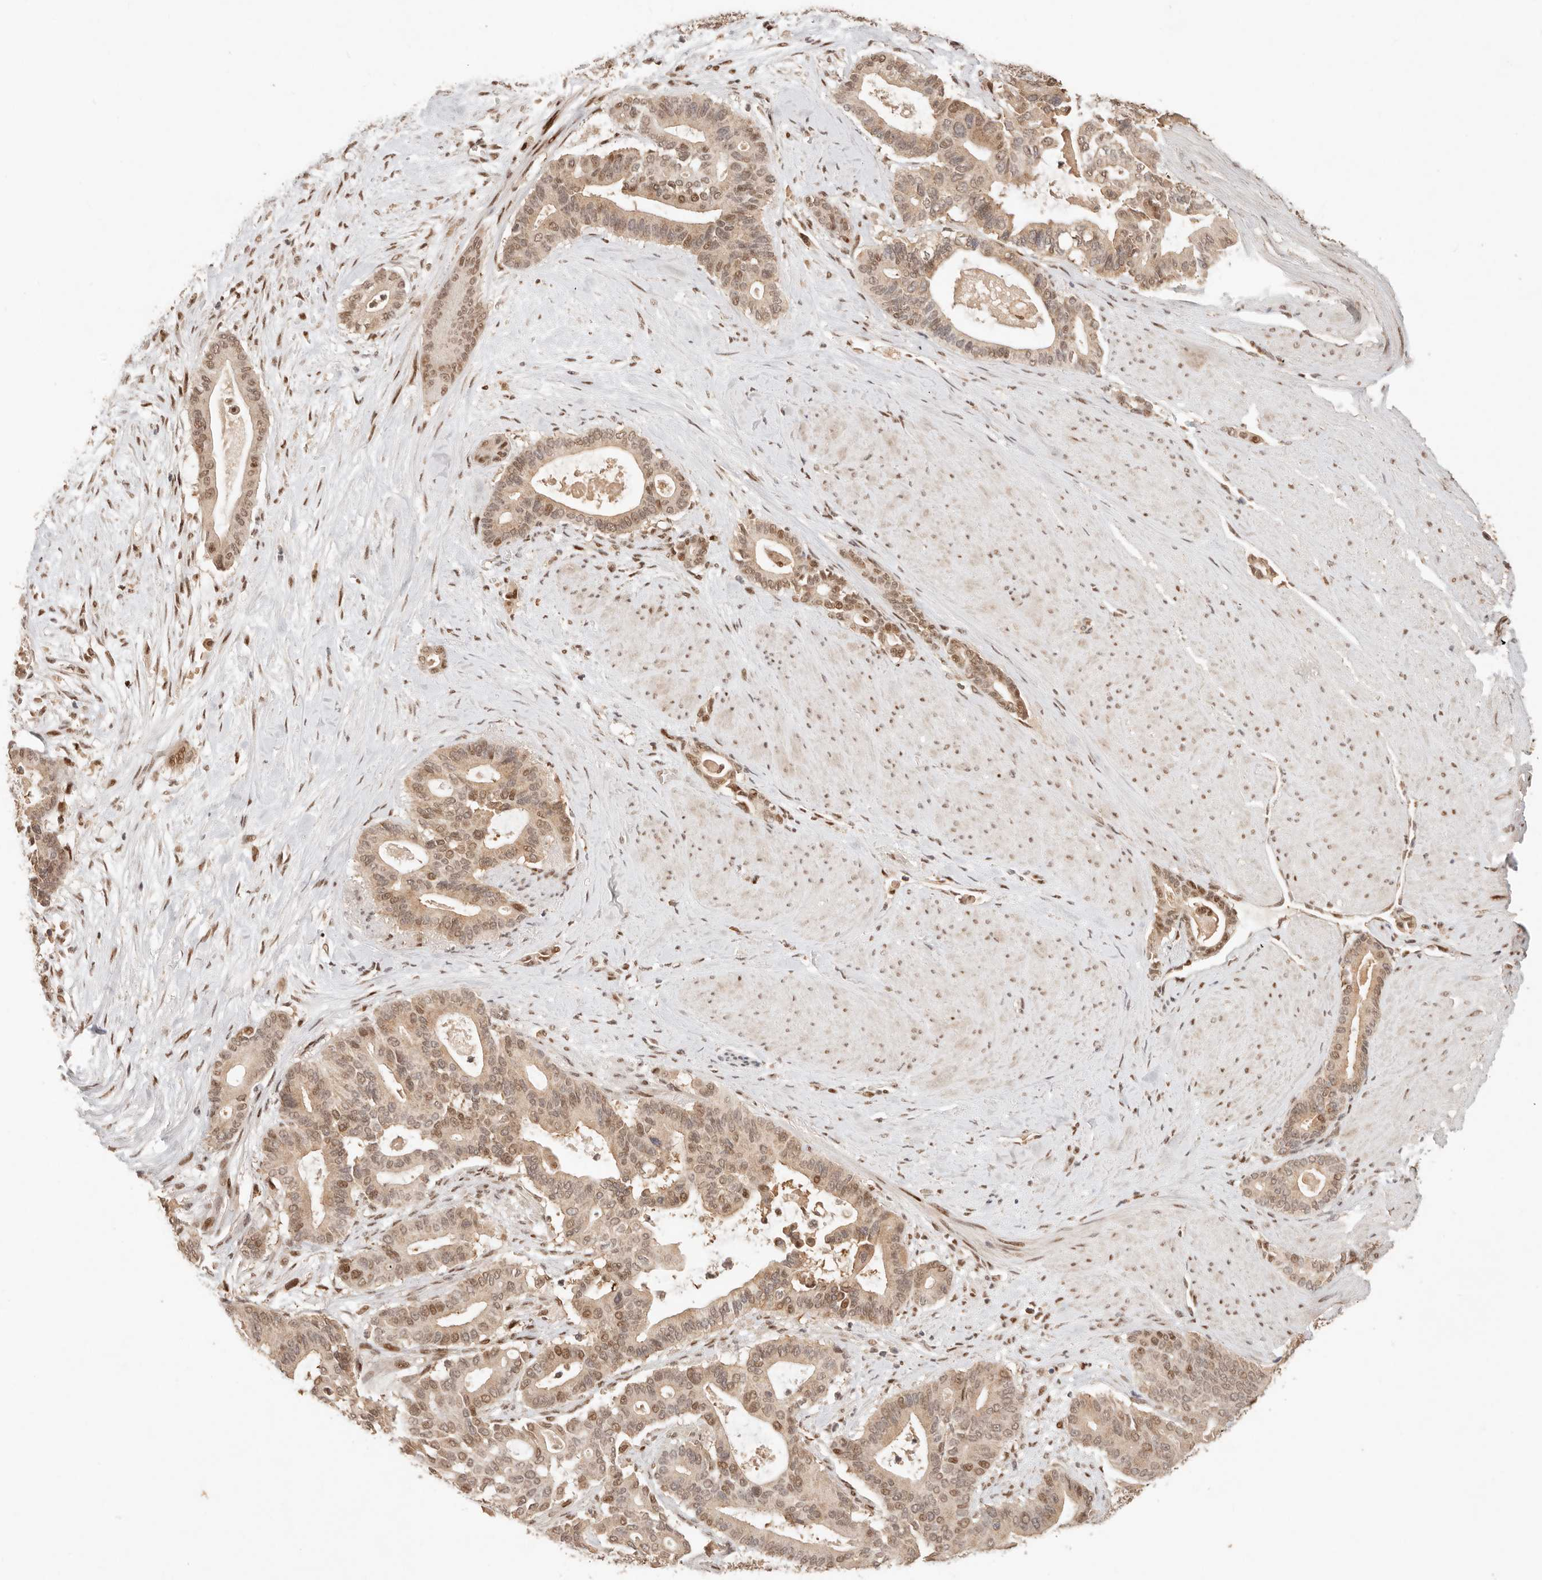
{"staining": {"intensity": "moderate", "quantity": ">75%", "location": "nuclear"}, "tissue": "pancreatic cancer", "cell_type": "Tumor cells", "image_type": "cancer", "snomed": [{"axis": "morphology", "description": "Adenocarcinoma, NOS"}, {"axis": "topography", "description": "Pancreas"}], "caption": "Brown immunohistochemical staining in pancreatic cancer (adenocarcinoma) shows moderate nuclear staining in approximately >75% of tumor cells.", "gene": "NPAS2", "patient": {"sex": "male", "age": 63}}